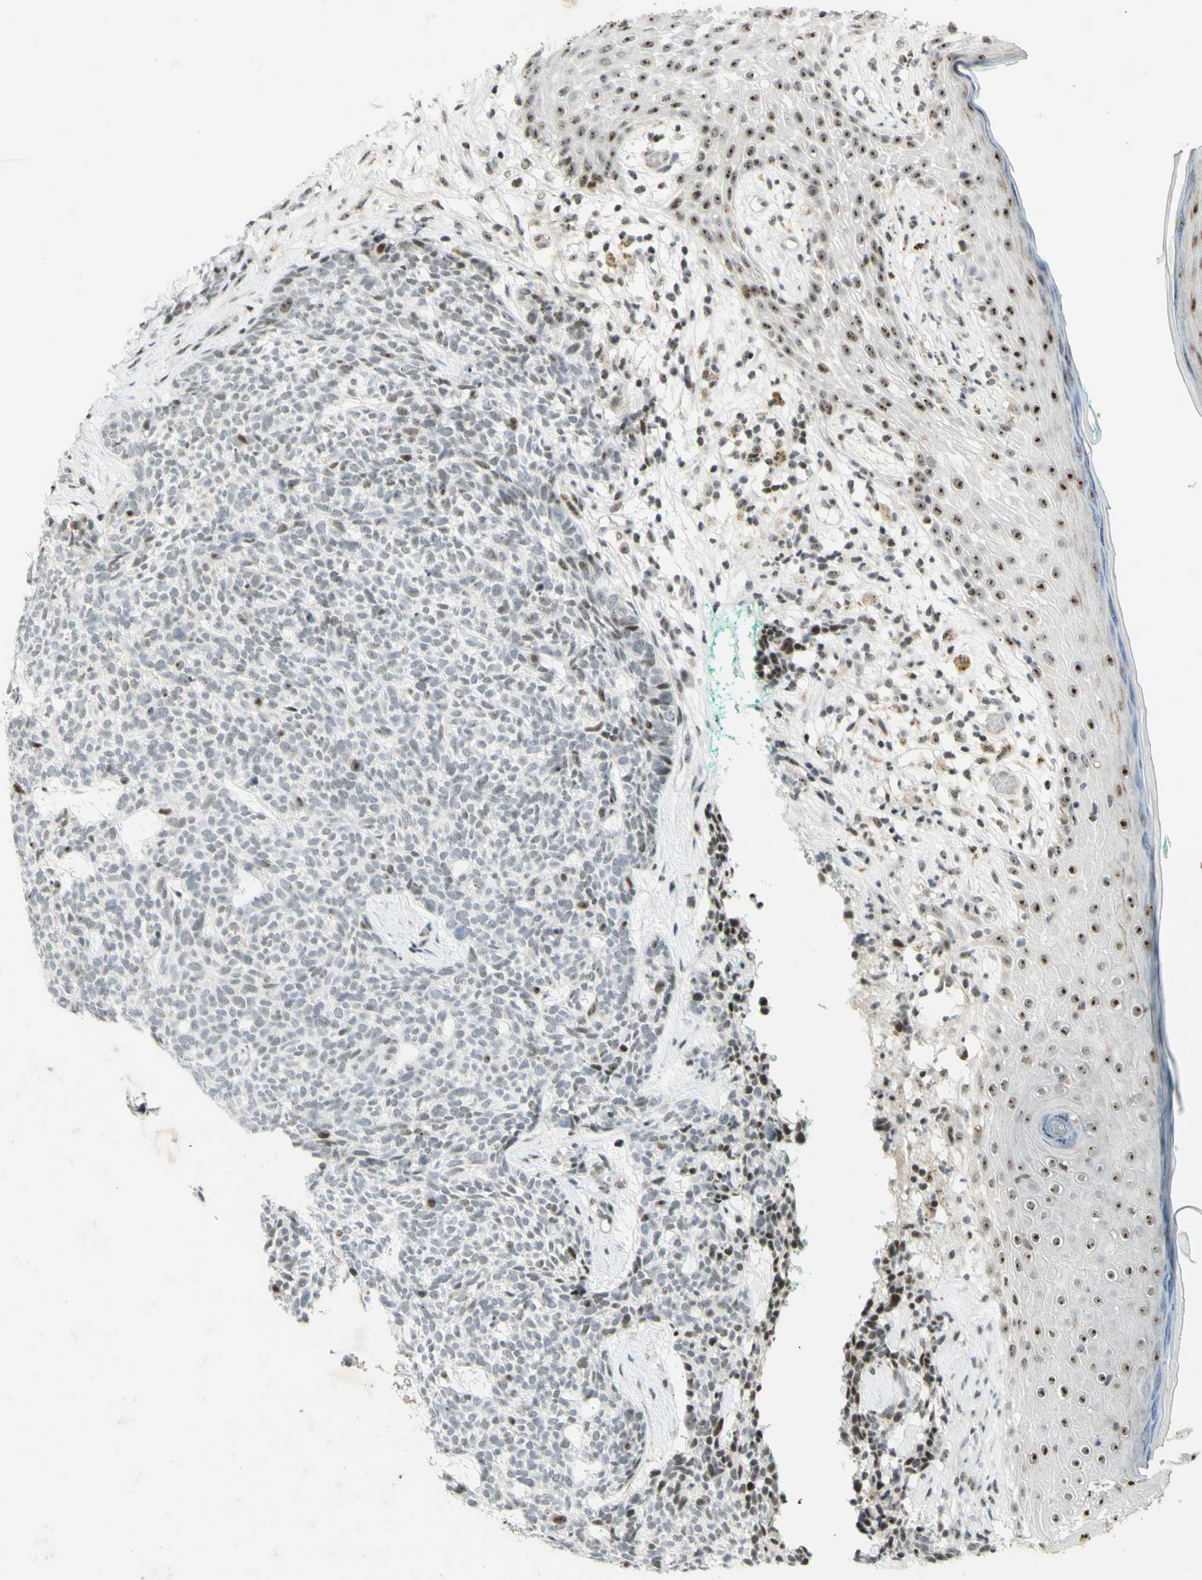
{"staining": {"intensity": "moderate", "quantity": ">75%", "location": "nuclear"}, "tissue": "skin cancer", "cell_type": "Tumor cells", "image_type": "cancer", "snomed": [{"axis": "morphology", "description": "Basal cell carcinoma"}, {"axis": "topography", "description": "Skin"}], "caption": "Immunohistochemistry photomicrograph of neoplastic tissue: basal cell carcinoma (skin) stained using IHC displays medium levels of moderate protein expression localized specifically in the nuclear of tumor cells, appearing as a nuclear brown color.", "gene": "IRF1", "patient": {"sex": "female", "age": 84}}